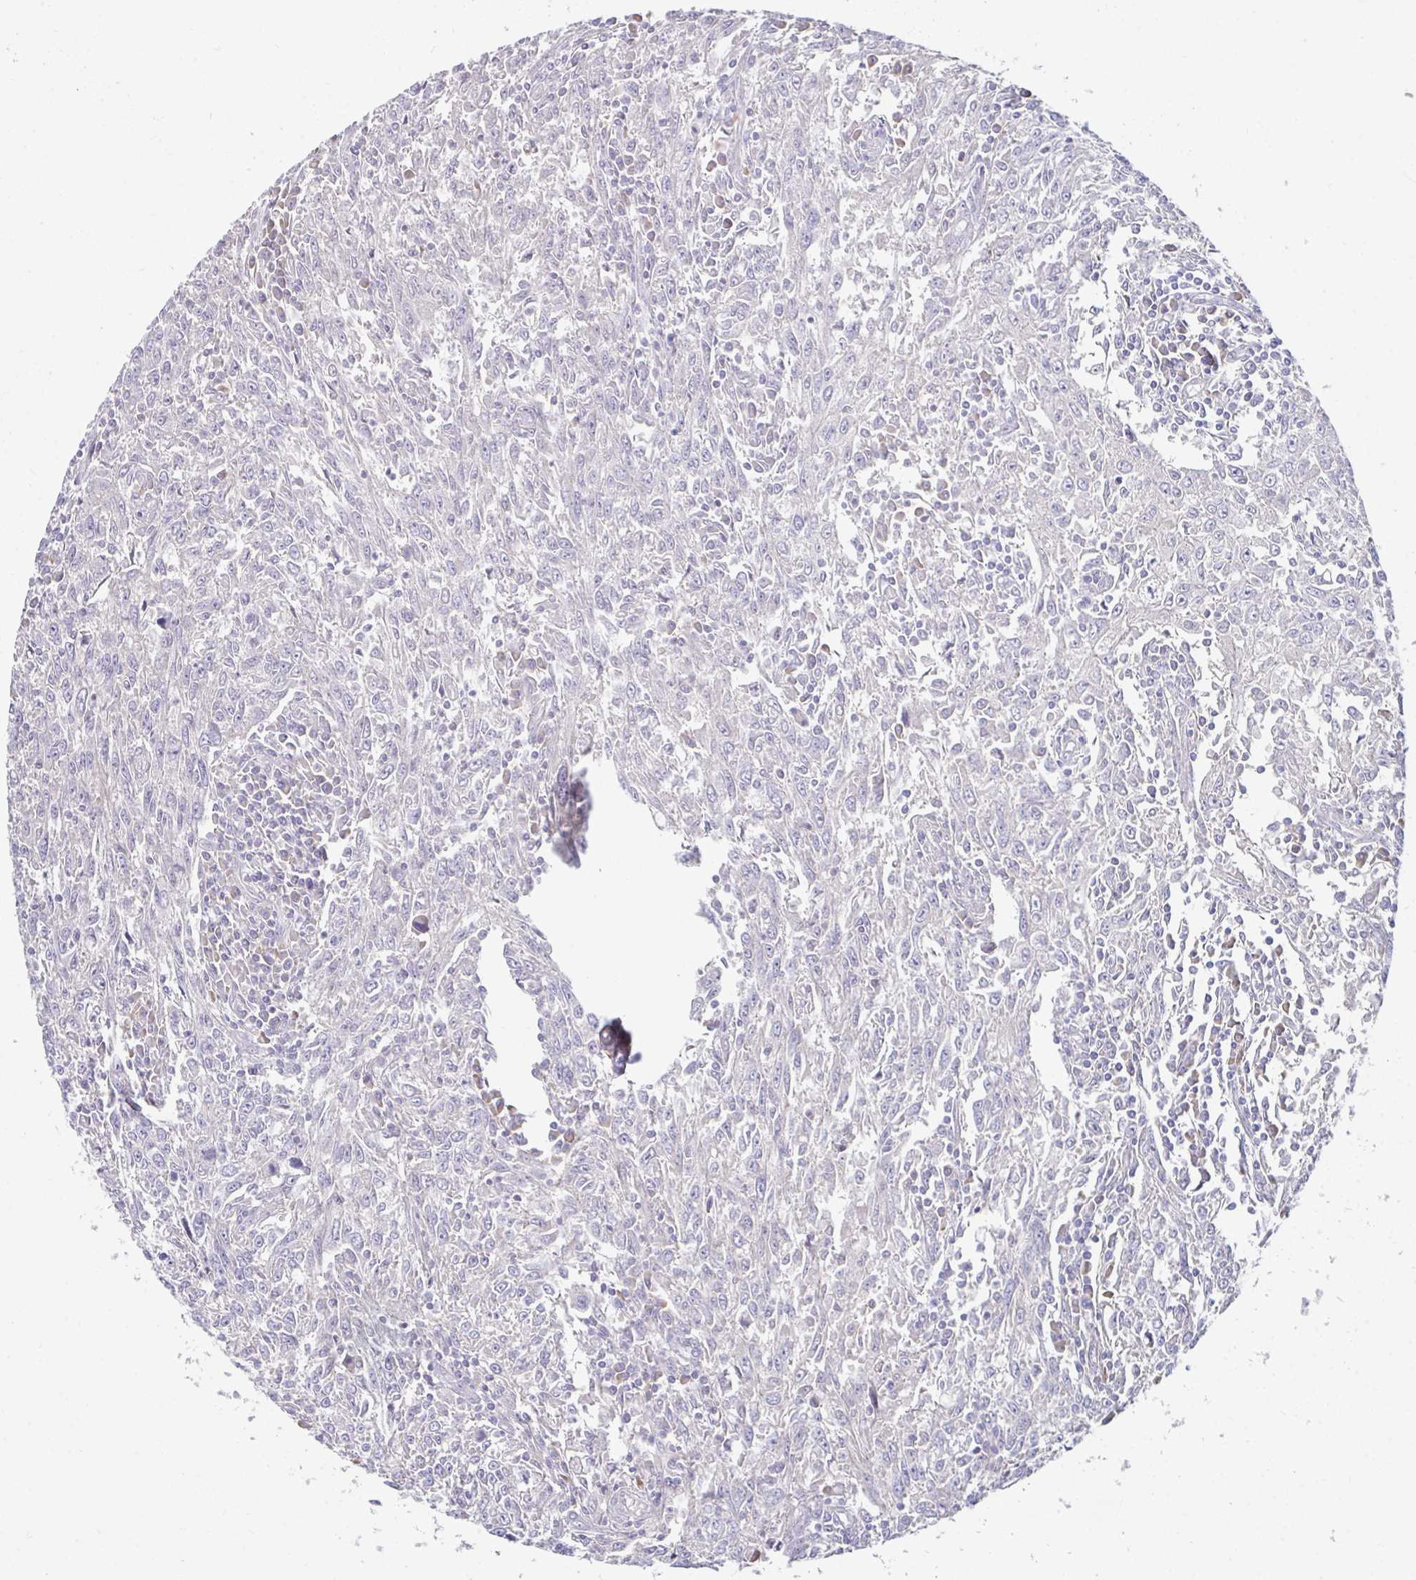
{"staining": {"intensity": "negative", "quantity": "none", "location": "none"}, "tissue": "breast cancer", "cell_type": "Tumor cells", "image_type": "cancer", "snomed": [{"axis": "morphology", "description": "Duct carcinoma"}, {"axis": "topography", "description": "Breast"}], "caption": "Infiltrating ductal carcinoma (breast) was stained to show a protein in brown. There is no significant positivity in tumor cells.", "gene": "SUSD4", "patient": {"sex": "female", "age": 50}}